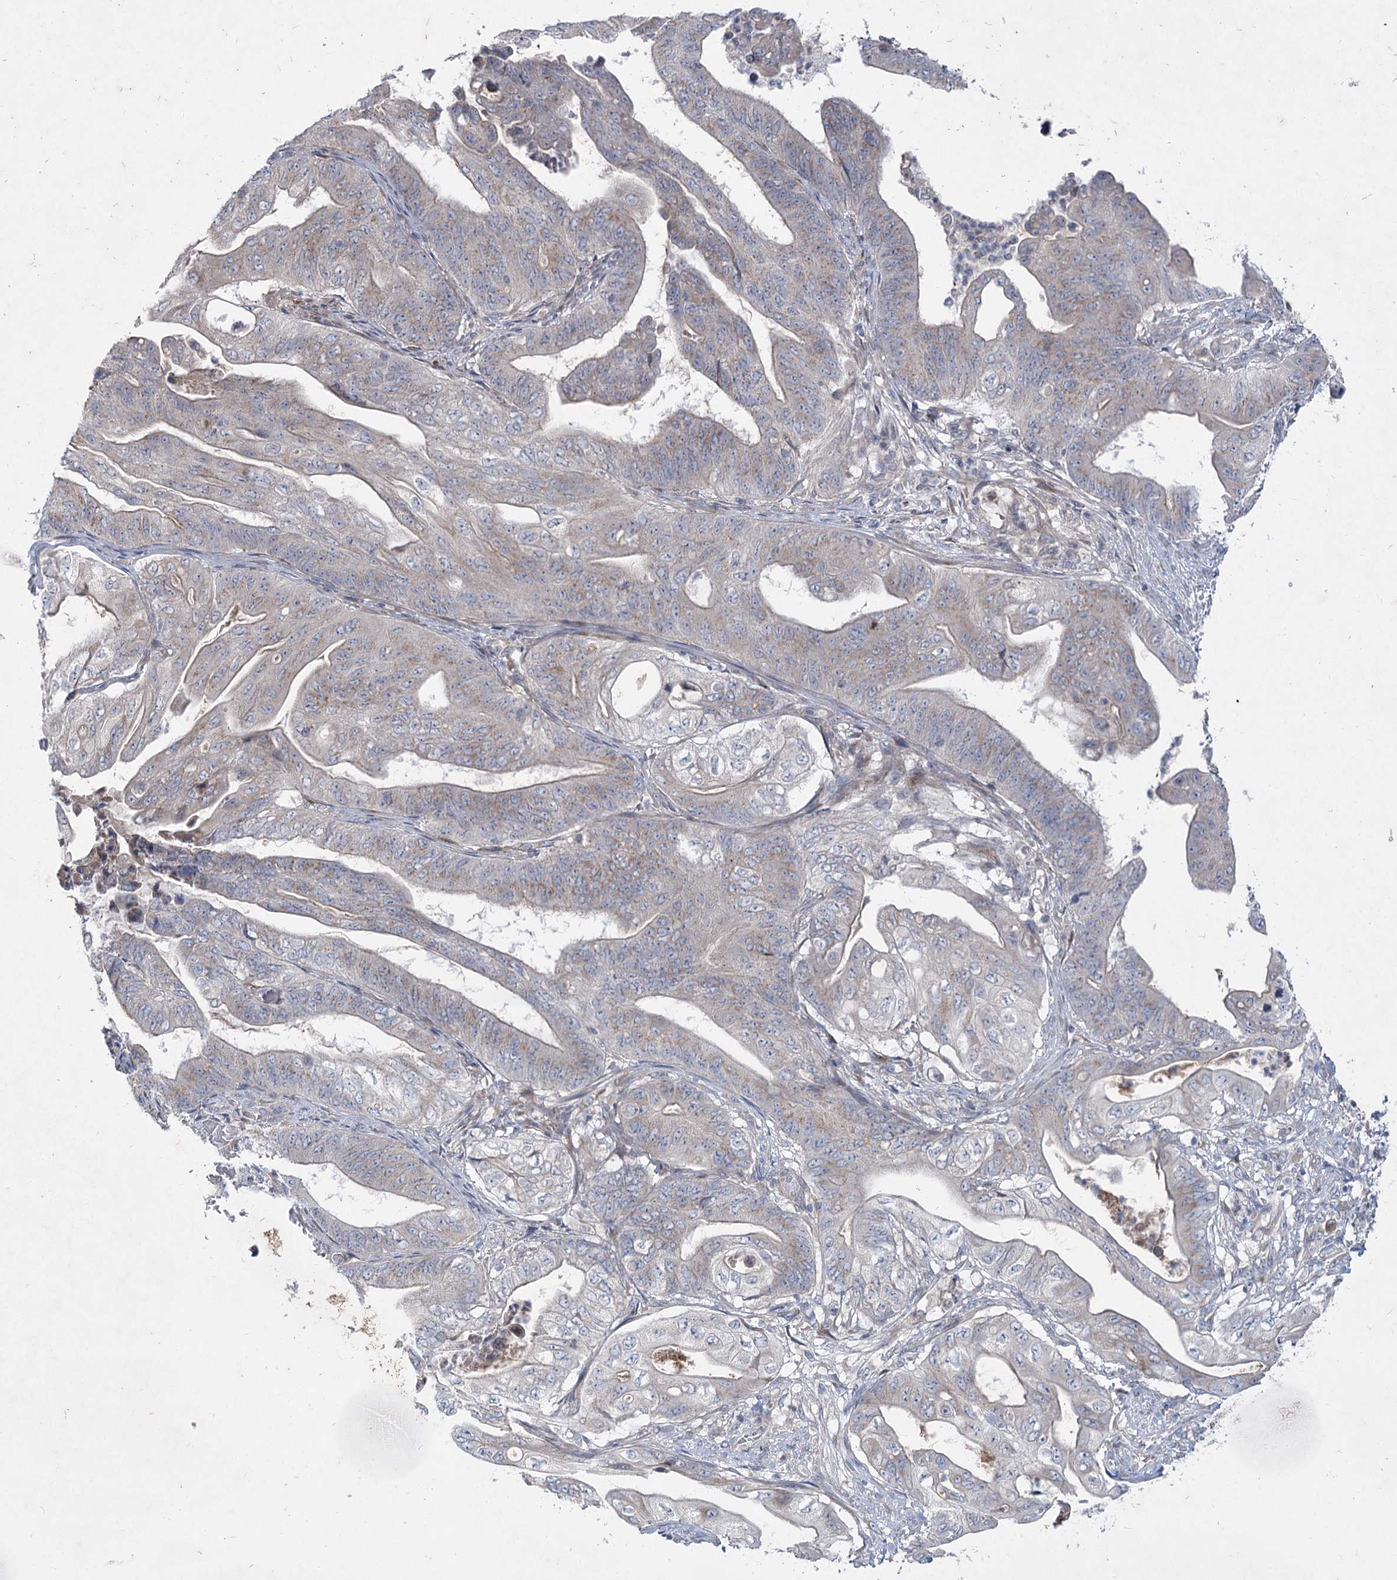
{"staining": {"intensity": "weak", "quantity": ">75%", "location": "cytoplasmic/membranous"}, "tissue": "stomach cancer", "cell_type": "Tumor cells", "image_type": "cancer", "snomed": [{"axis": "morphology", "description": "Adenocarcinoma, NOS"}, {"axis": "topography", "description": "Stomach"}], "caption": "Protein expression analysis of human stomach cancer (adenocarcinoma) reveals weak cytoplasmic/membranous positivity in about >75% of tumor cells.", "gene": "SH3BP5L", "patient": {"sex": "female", "age": 73}}